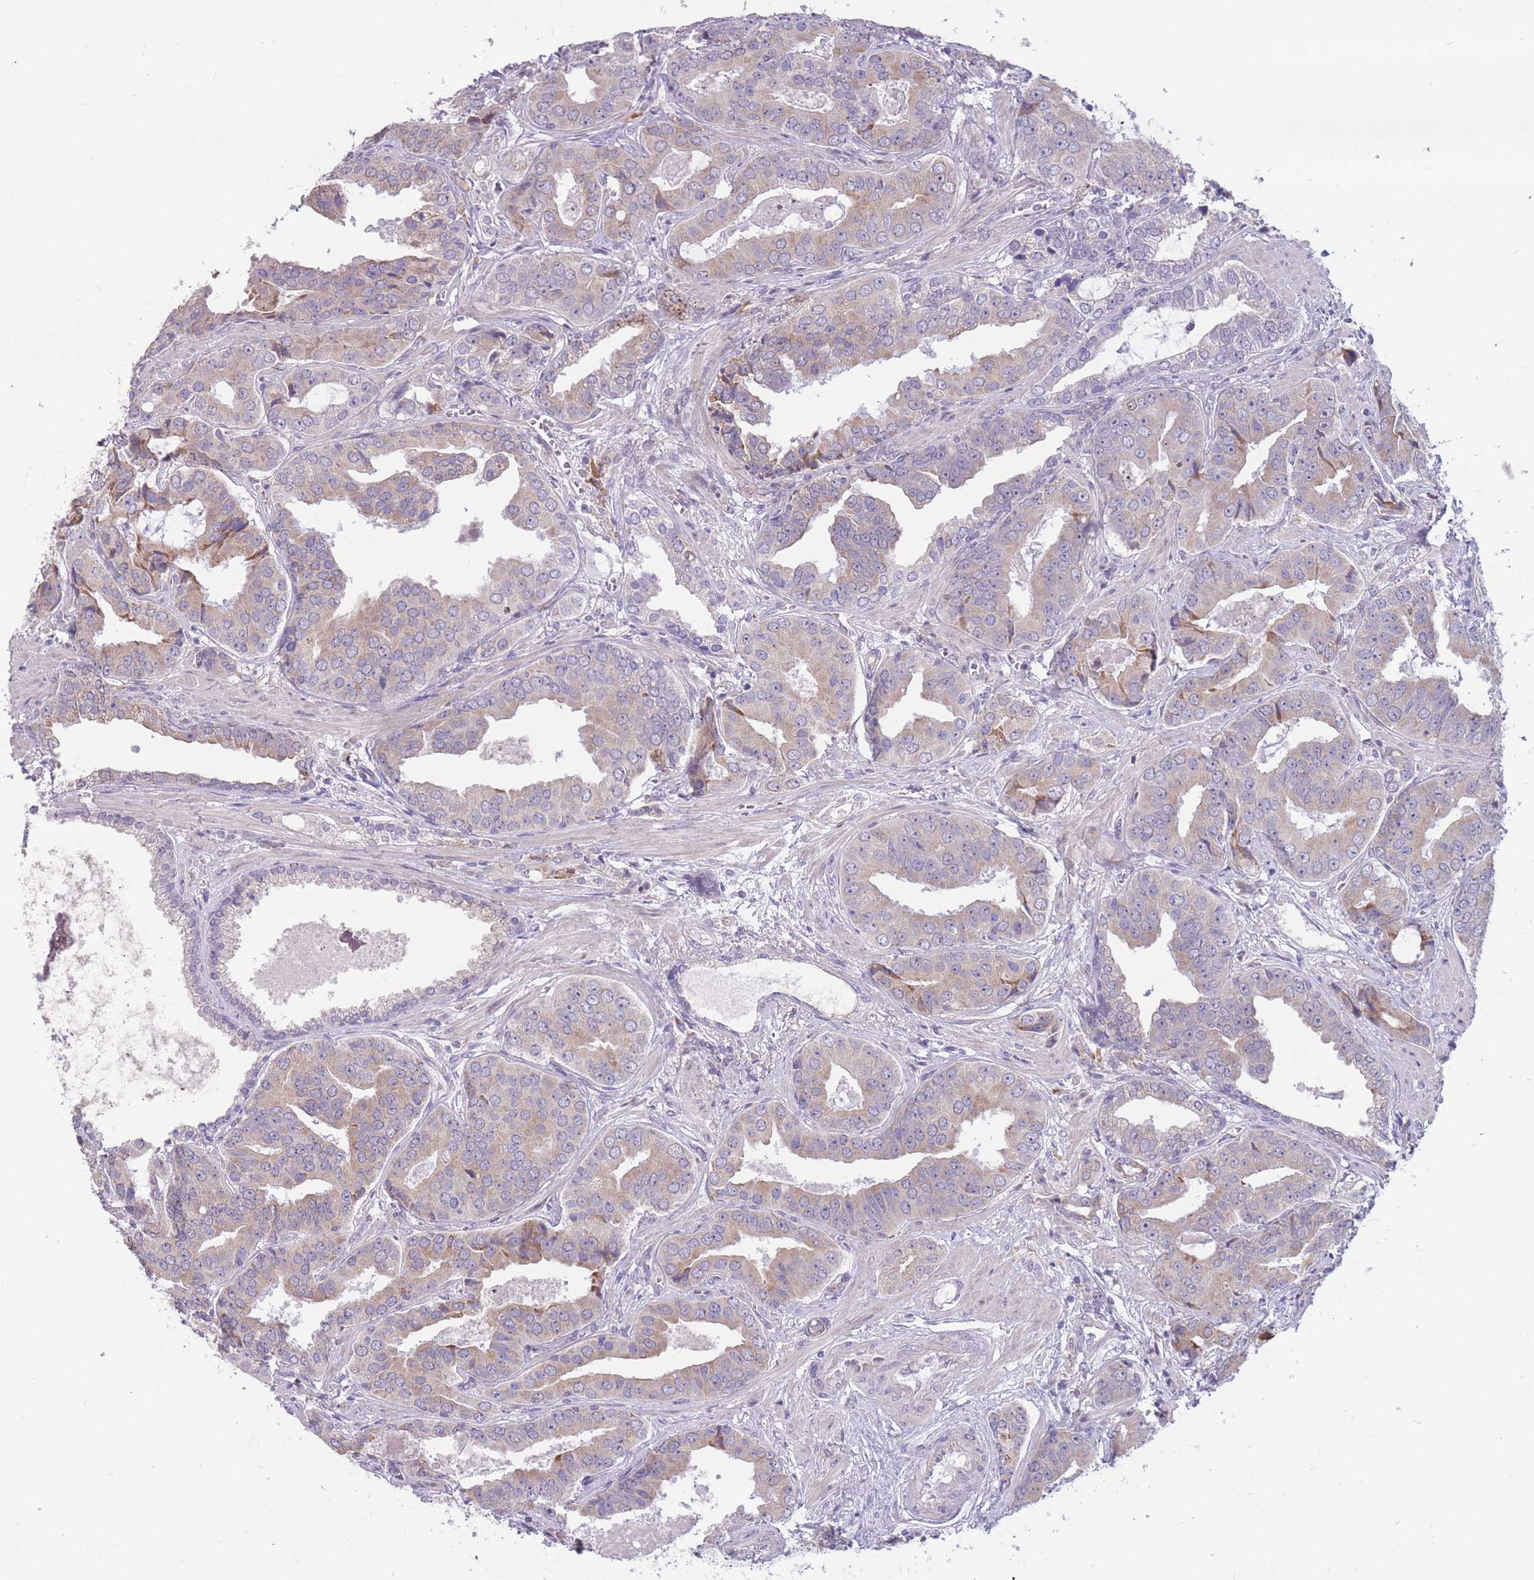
{"staining": {"intensity": "weak", "quantity": "25%-75%", "location": "cytoplasmic/membranous"}, "tissue": "prostate cancer", "cell_type": "Tumor cells", "image_type": "cancer", "snomed": [{"axis": "morphology", "description": "Adenocarcinoma, High grade"}, {"axis": "topography", "description": "Prostate"}], "caption": "Human adenocarcinoma (high-grade) (prostate) stained with a brown dye displays weak cytoplasmic/membranous positive positivity in about 25%-75% of tumor cells.", "gene": "TRAPPC5", "patient": {"sex": "male", "age": 71}}